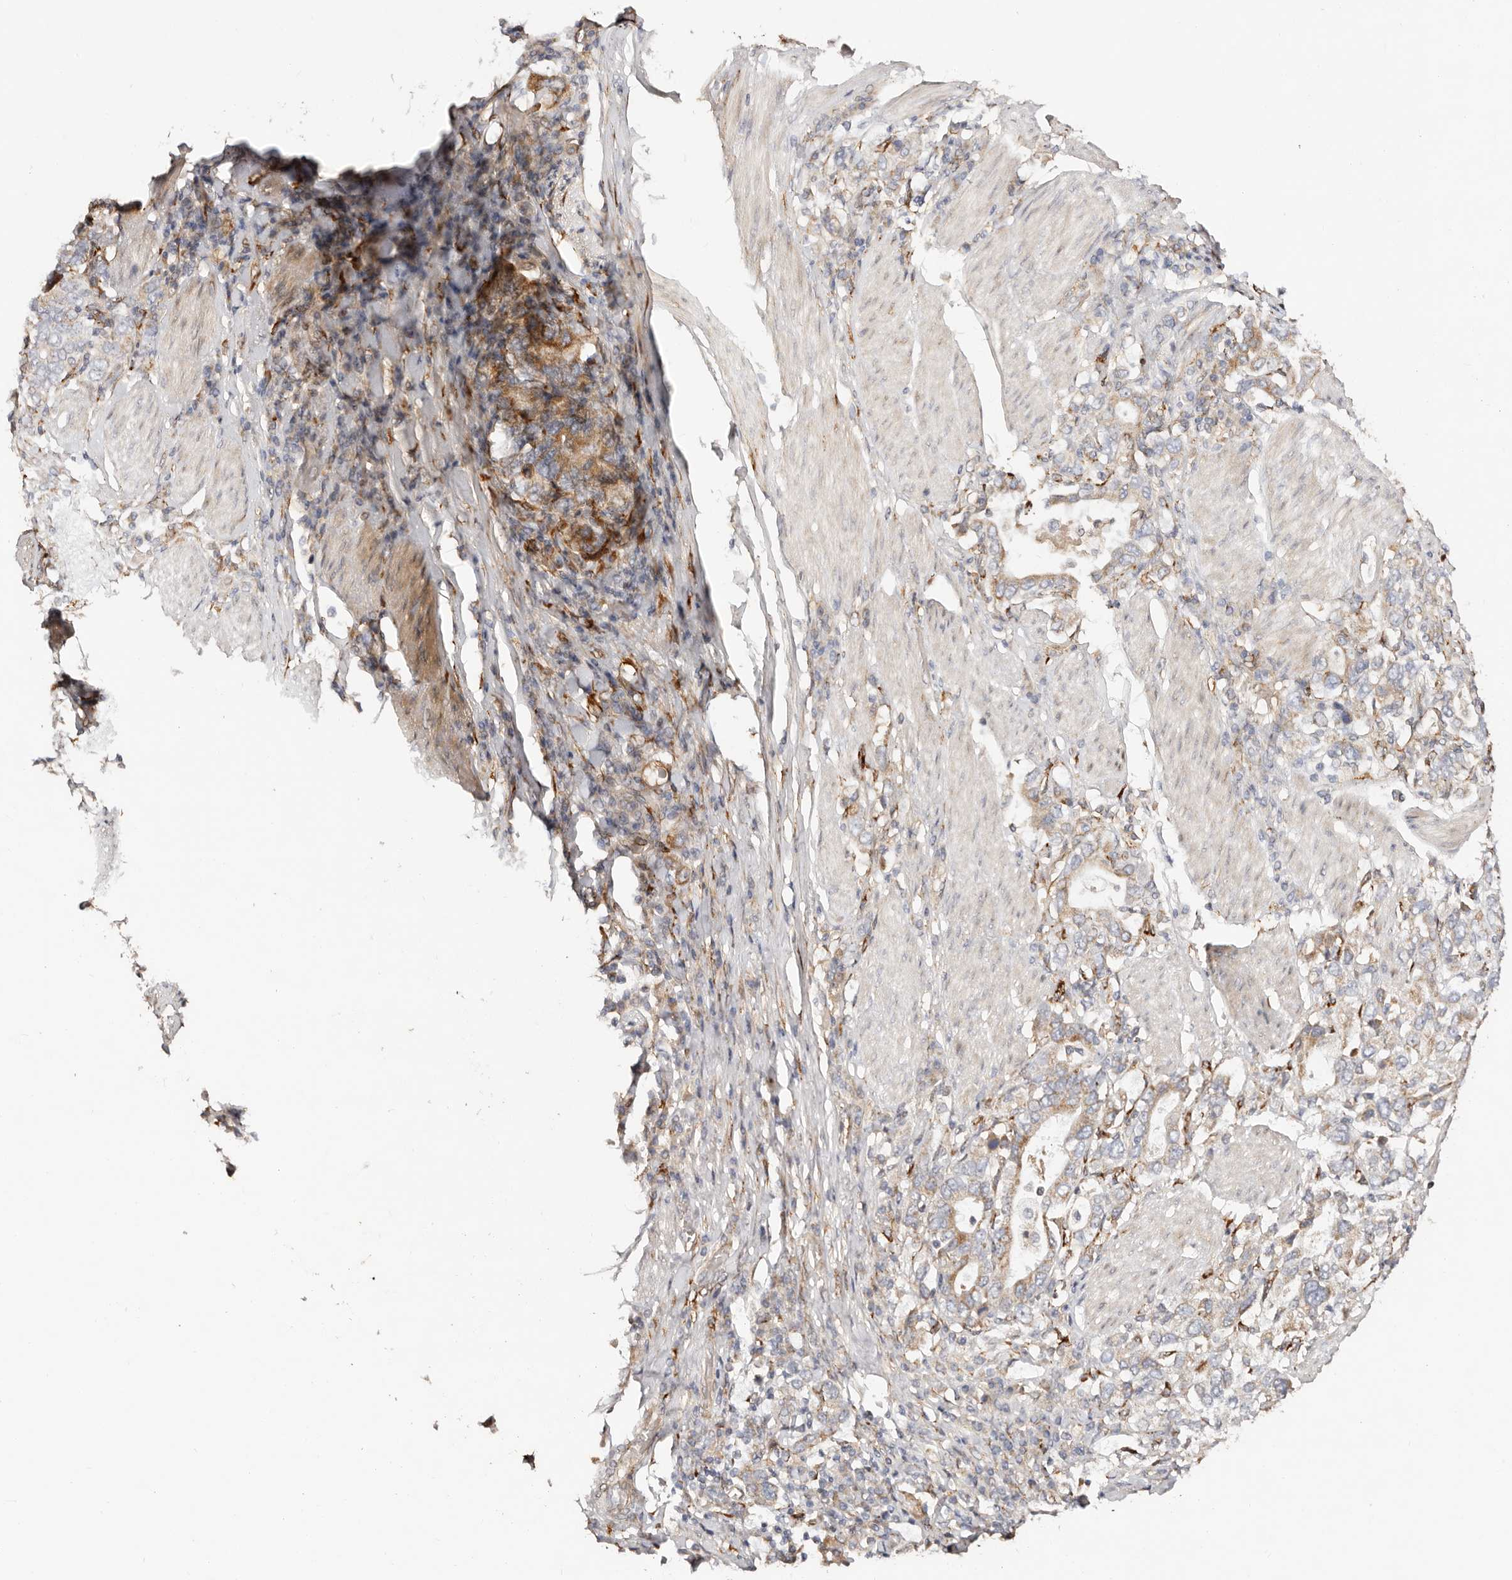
{"staining": {"intensity": "moderate", "quantity": "25%-75%", "location": "cytoplasmic/membranous"}, "tissue": "stomach cancer", "cell_type": "Tumor cells", "image_type": "cancer", "snomed": [{"axis": "morphology", "description": "Adenocarcinoma, NOS"}, {"axis": "topography", "description": "Stomach, upper"}], "caption": "Brown immunohistochemical staining in stomach cancer (adenocarcinoma) shows moderate cytoplasmic/membranous staining in approximately 25%-75% of tumor cells.", "gene": "SERPINH1", "patient": {"sex": "male", "age": 62}}